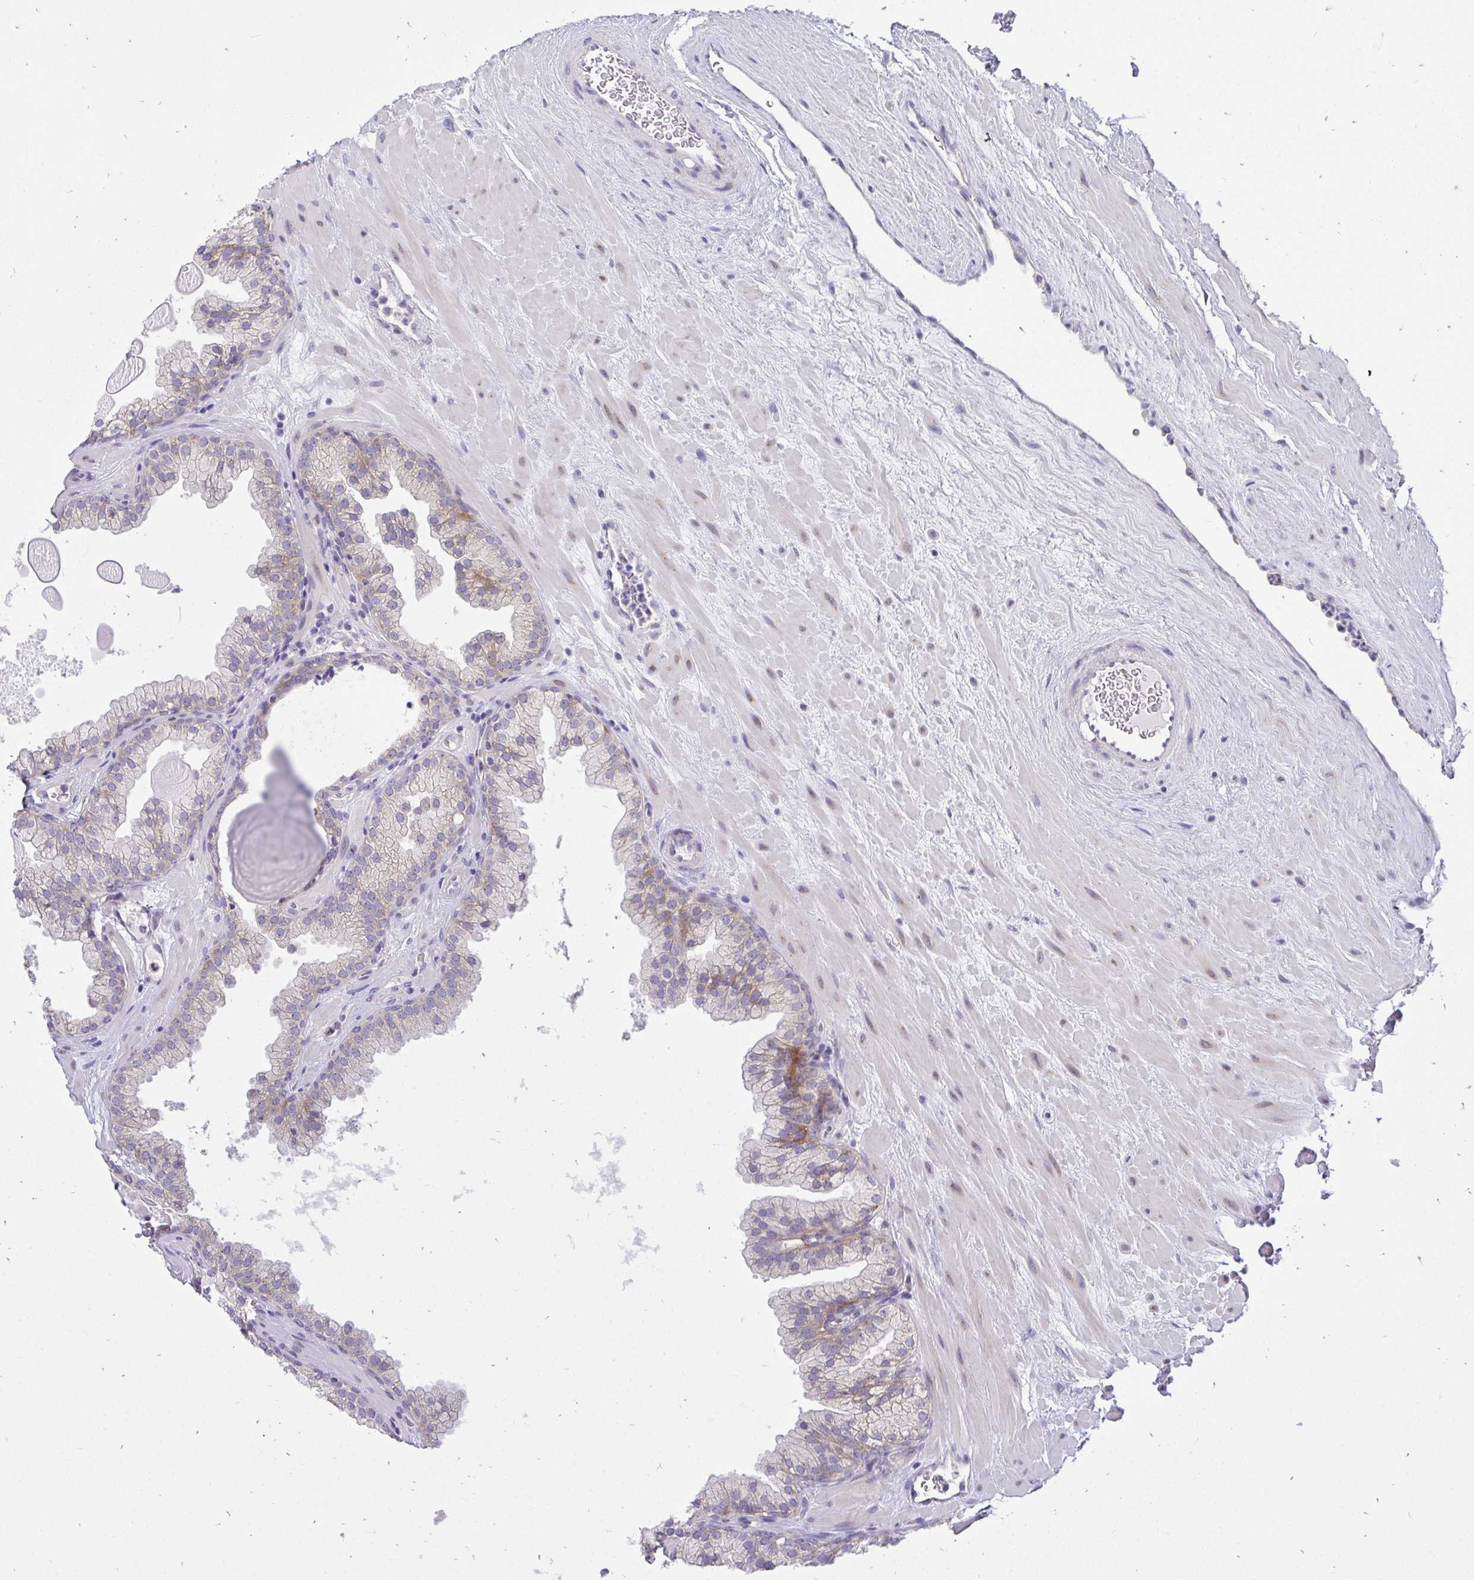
{"staining": {"intensity": "moderate", "quantity": "<25%", "location": "cytoplasmic/membranous"}, "tissue": "prostate", "cell_type": "Glandular cells", "image_type": "normal", "snomed": [{"axis": "morphology", "description": "Normal tissue, NOS"}, {"axis": "topography", "description": "Prostate"}, {"axis": "topography", "description": "Peripheral nerve tissue"}], "caption": "This micrograph exhibits unremarkable prostate stained with IHC to label a protein in brown. The cytoplasmic/membranous of glandular cells show moderate positivity for the protein. Nuclei are counter-stained blue.", "gene": "VGLL3", "patient": {"sex": "male", "age": 61}}